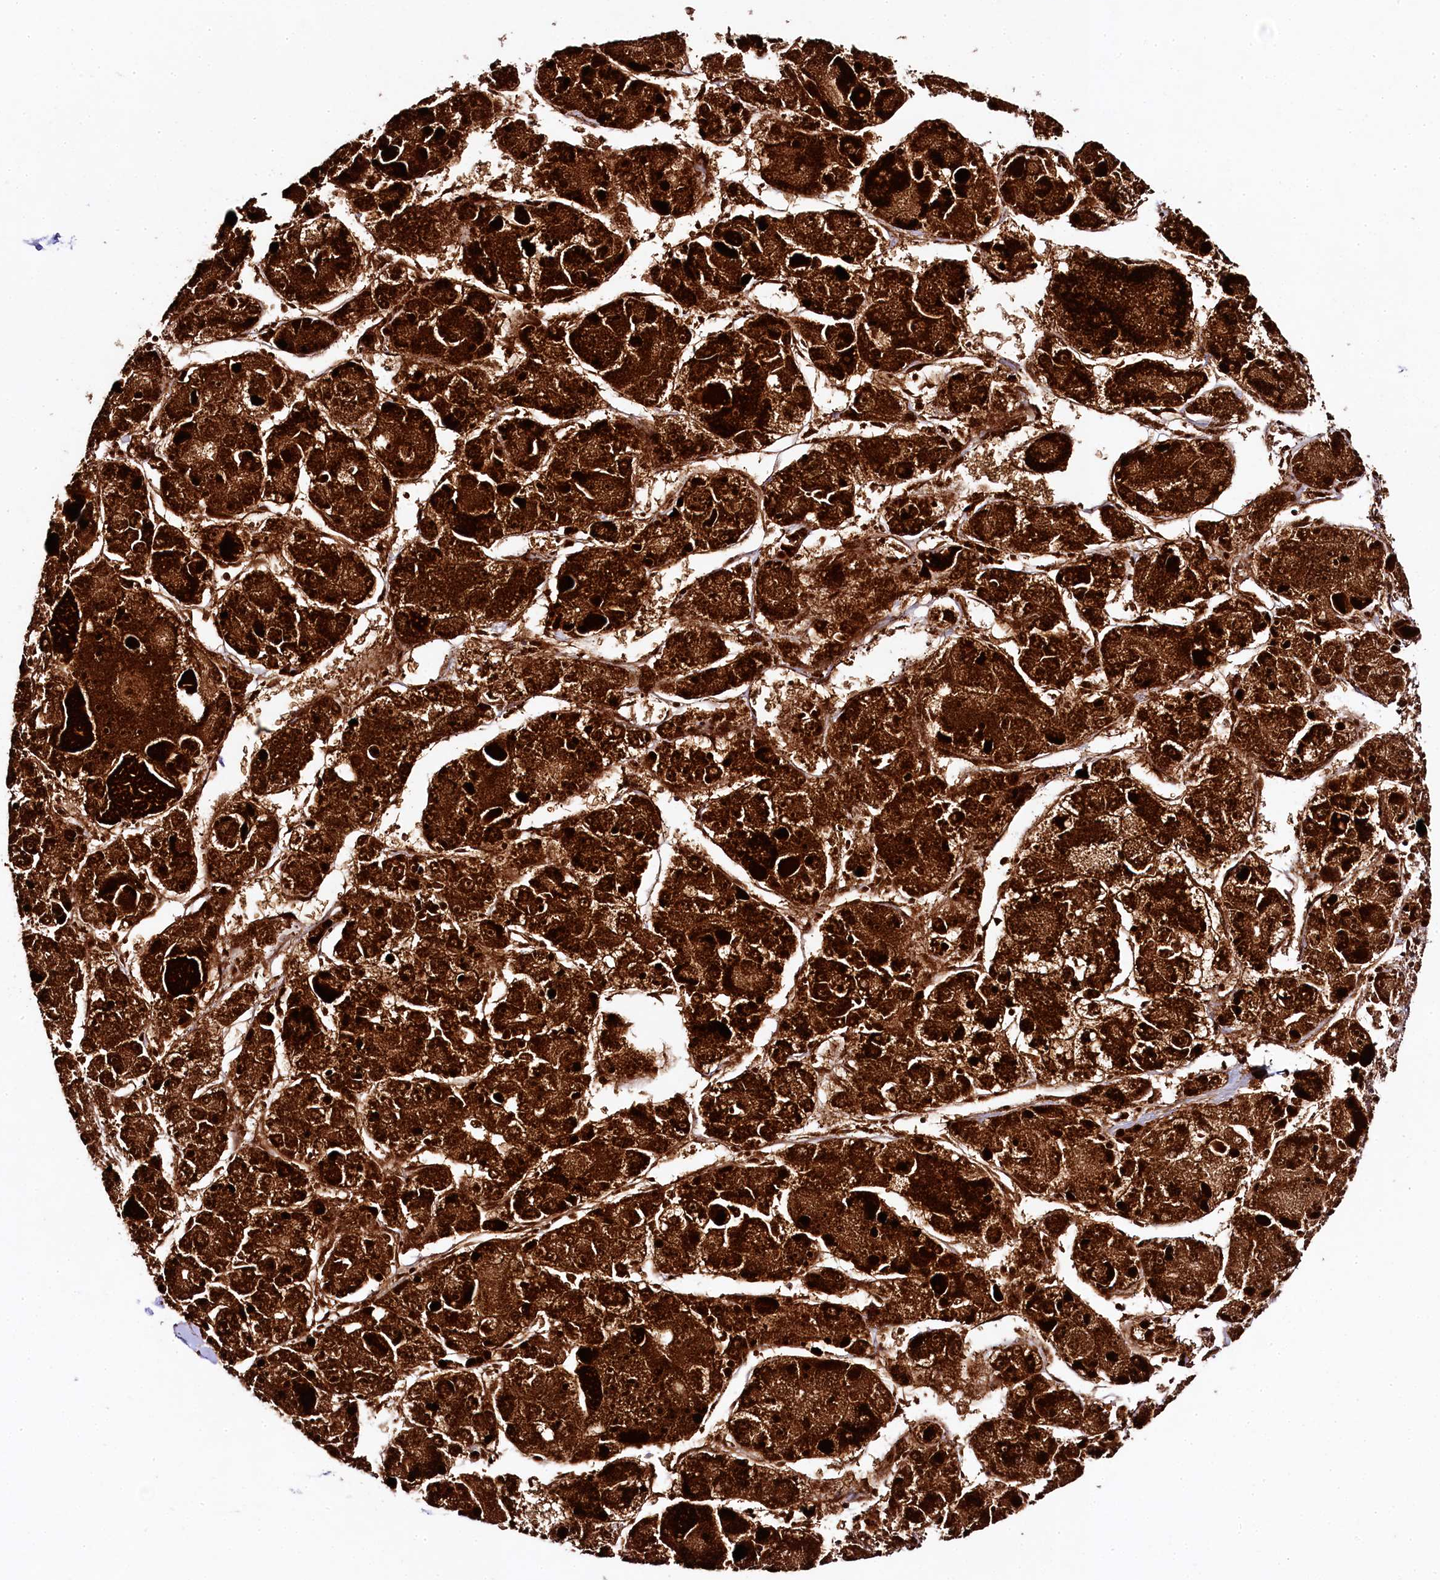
{"staining": {"intensity": "strong", "quantity": ">75%", "location": "cytoplasmic/membranous"}, "tissue": "liver cancer", "cell_type": "Tumor cells", "image_type": "cancer", "snomed": [{"axis": "morphology", "description": "Carcinoma, Hepatocellular, NOS"}, {"axis": "topography", "description": "Liver"}], "caption": "Immunohistochemical staining of human liver hepatocellular carcinoma demonstrates strong cytoplasmic/membranous protein expression in about >75% of tumor cells.", "gene": "CLYBL", "patient": {"sex": "female", "age": 73}}